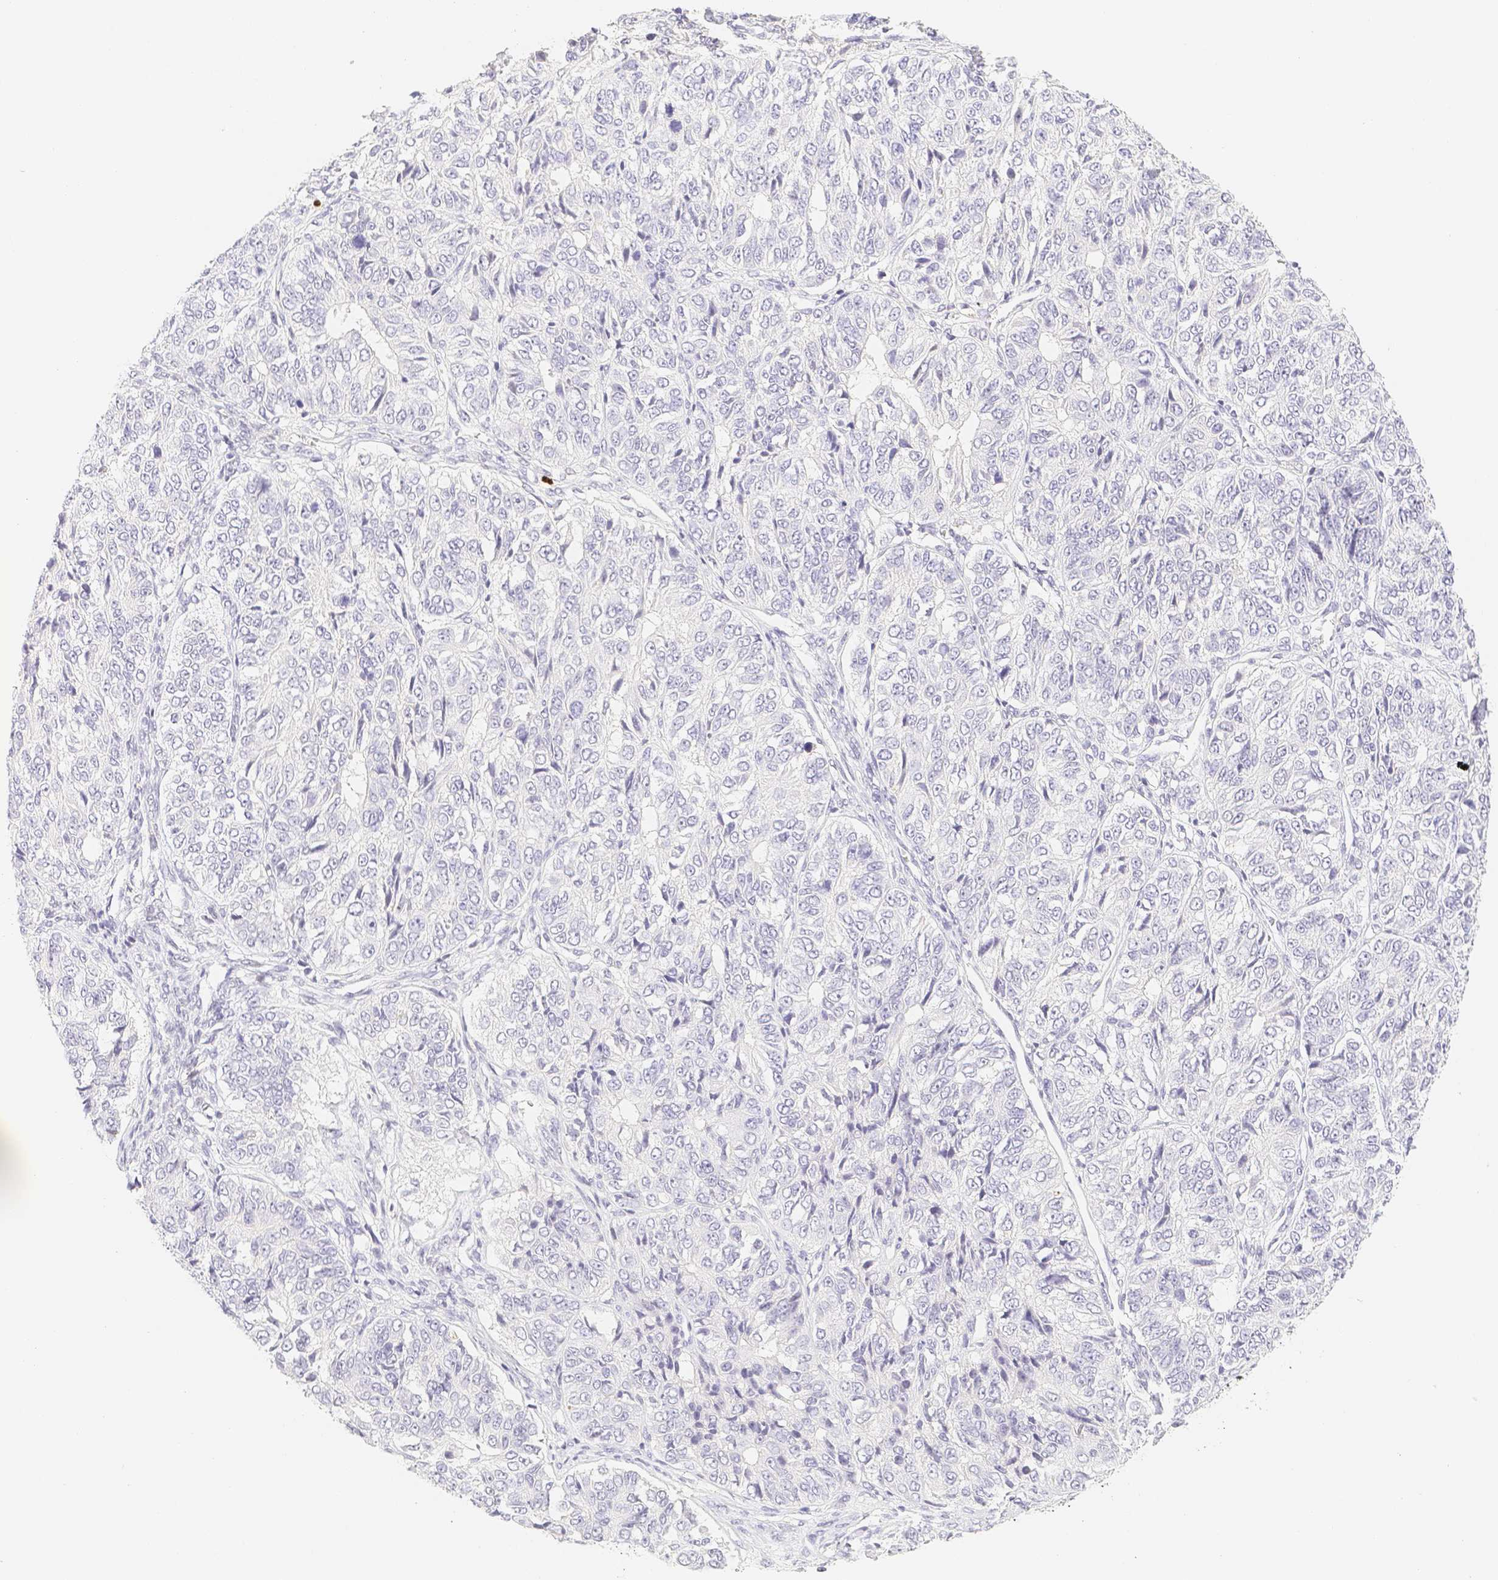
{"staining": {"intensity": "negative", "quantity": "none", "location": "none"}, "tissue": "ovarian cancer", "cell_type": "Tumor cells", "image_type": "cancer", "snomed": [{"axis": "morphology", "description": "Carcinoma, endometroid"}, {"axis": "topography", "description": "Ovary"}], "caption": "Tumor cells are negative for brown protein staining in ovarian cancer (endometroid carcinoma).", "gene": "PADI4", "patient": {"sex": "female", "age": 51}}